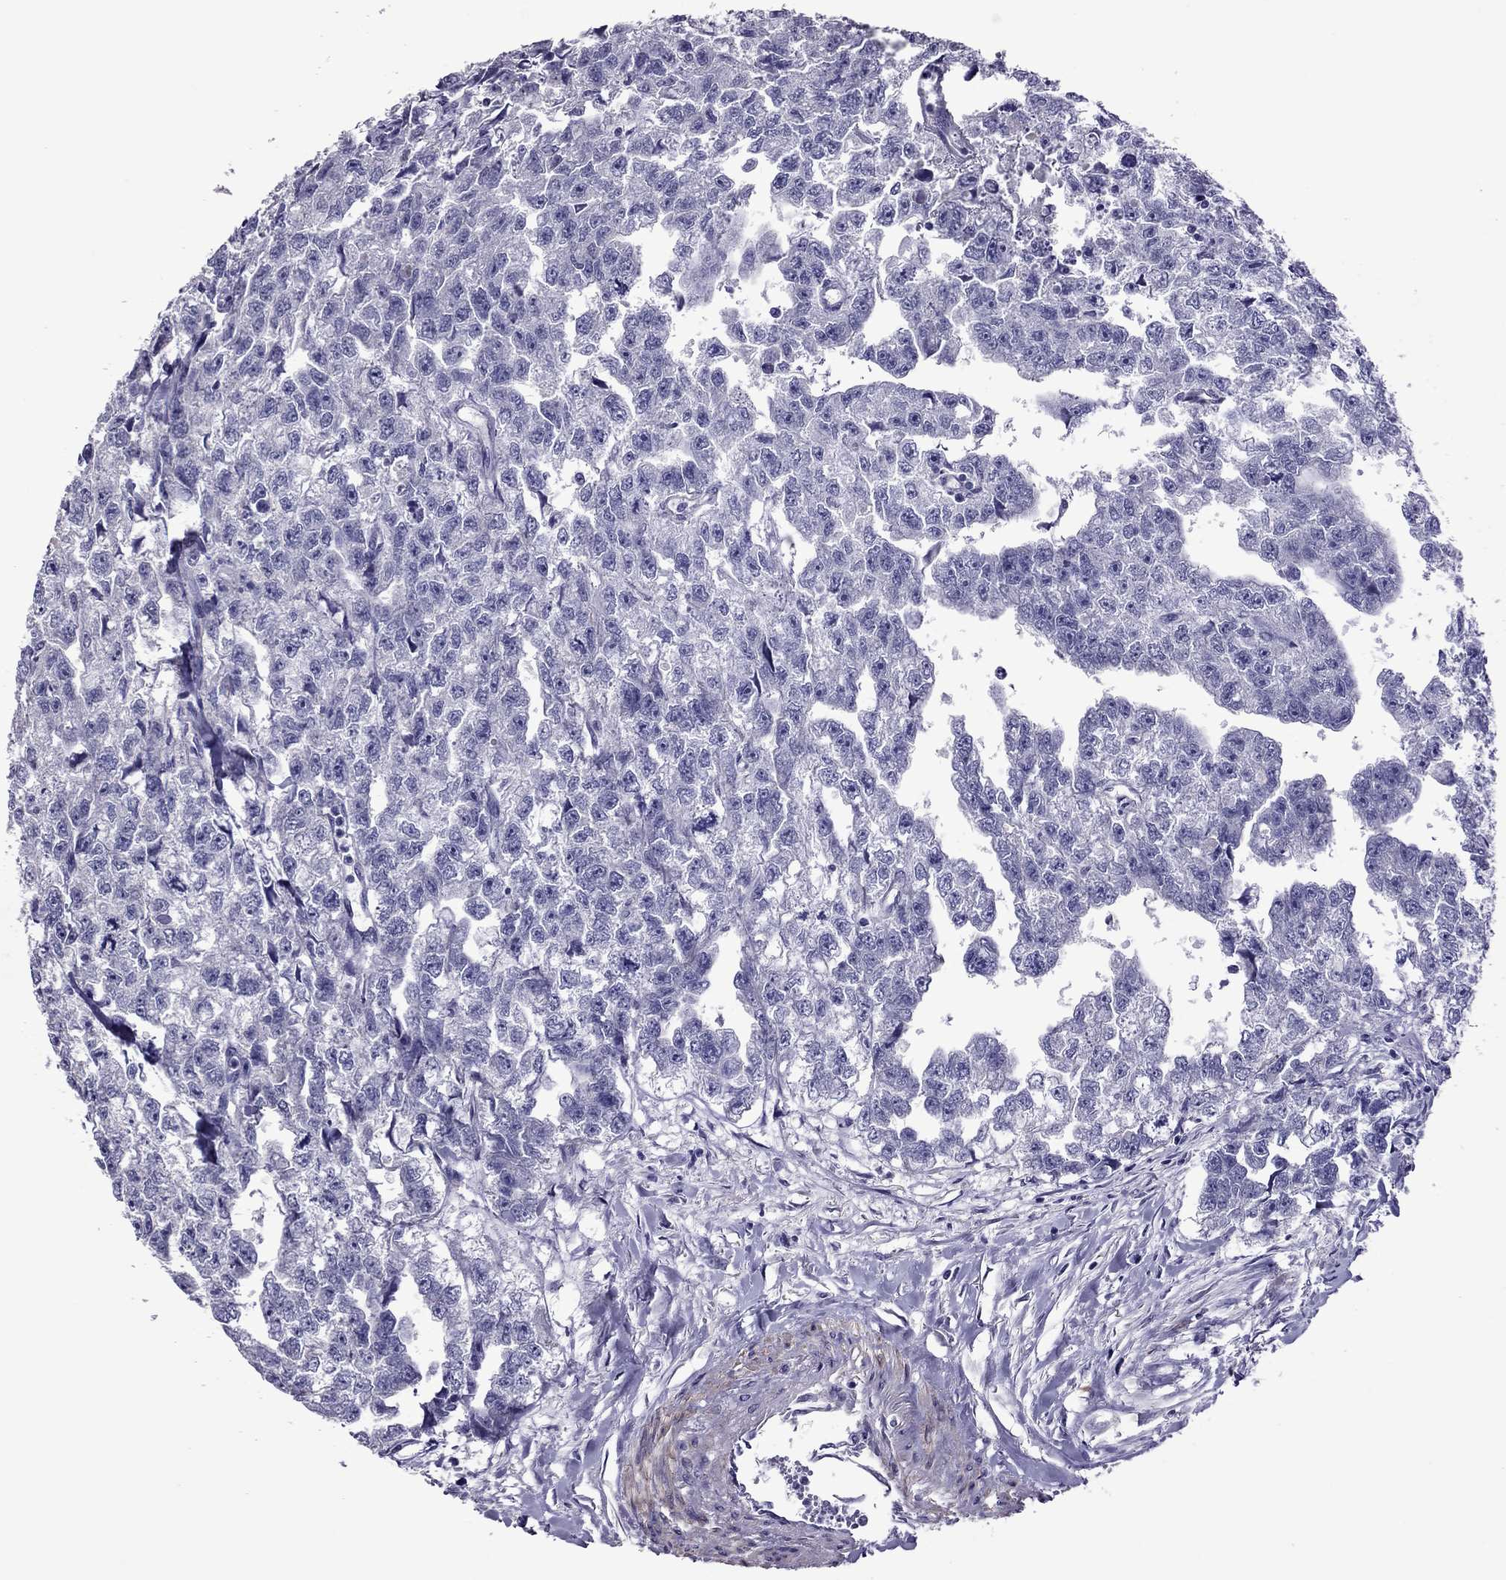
{"staining": {"intensity": "negative", "quantity": "none", "location": "none"}, "tissue": "testis cancer", "cell_type": "Tumor cells", "image_type": "cancer", "snomed": [{"axis": "morphology", "description": "Carcinoma, Embryonal, NOS"}, {"axis": "morphology", "description": "Teratoma, malignant, NOS"}, {"axis": "topography", "description": "Testis"}], "caption": "IHC histopathology image of testis cancer (embryonal carcinoma) stained for a protein (brown), which displays no expression in tumor cells.", "gene": "SLC16A8", "patient": {"sex": "male", "age": 44}}